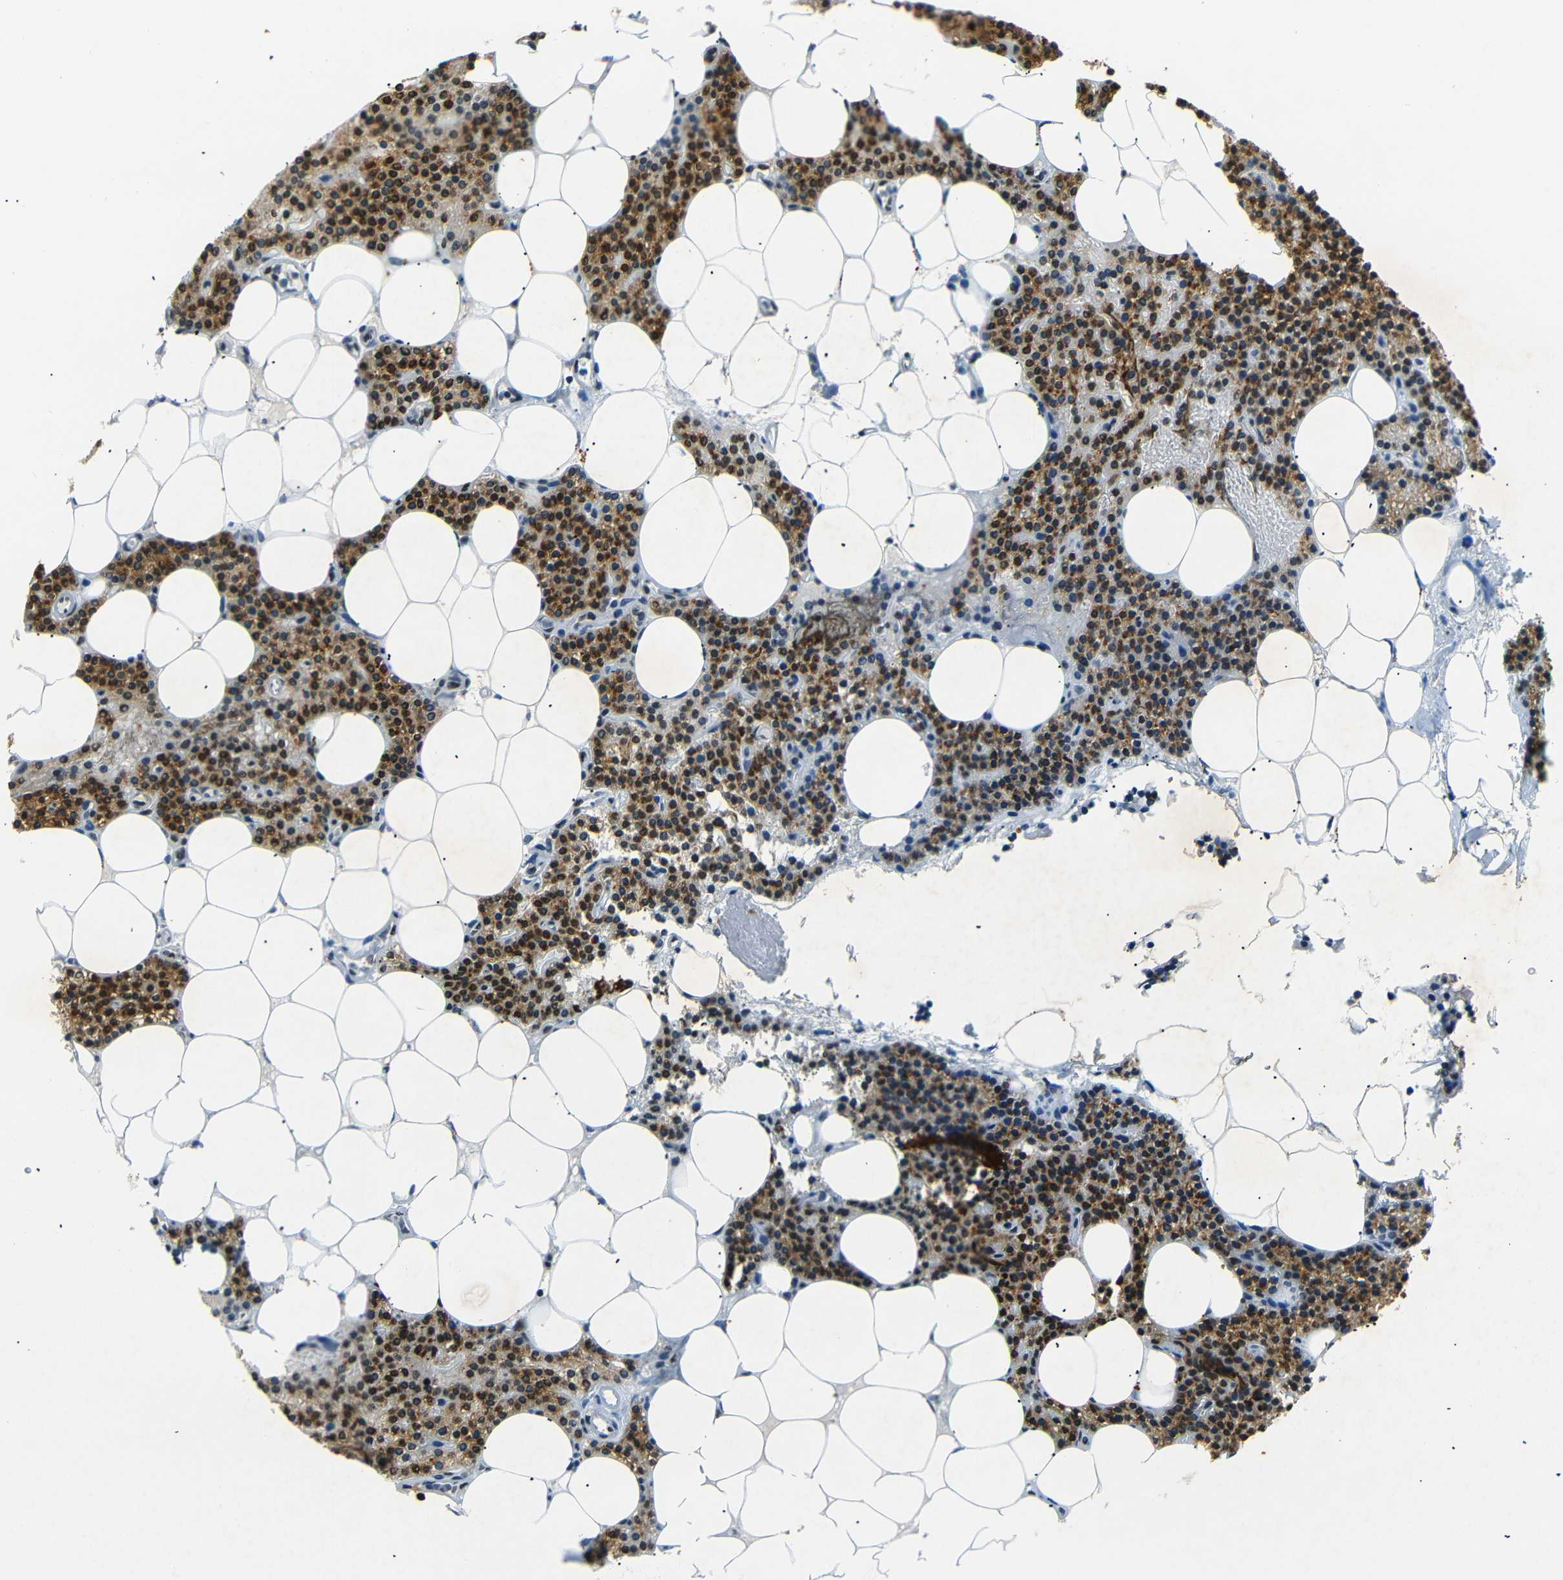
{"staining": {"intensity": "strong", "quantity": ">75%", "location": "nuclear"}, "tissue": "parathyroid gland", "cell_type": "Glandular cells", "image_type": "normal", "snomed": [{"axis": "morphology", "description": "Normal tissue, NOS"}, {"axis": "morphology", "description": "Adenoma, NOS"}, {"axis": "topography", "description": "Parathyroid gland"}], "caption": "Brown immunohistochemical staining in unremarkable parathyroid gland displays strong nuclear positivity in approximately >75% of glandular cells.", "gene": "HMGN1", "patient": {"sex": "female", "age": 51}}